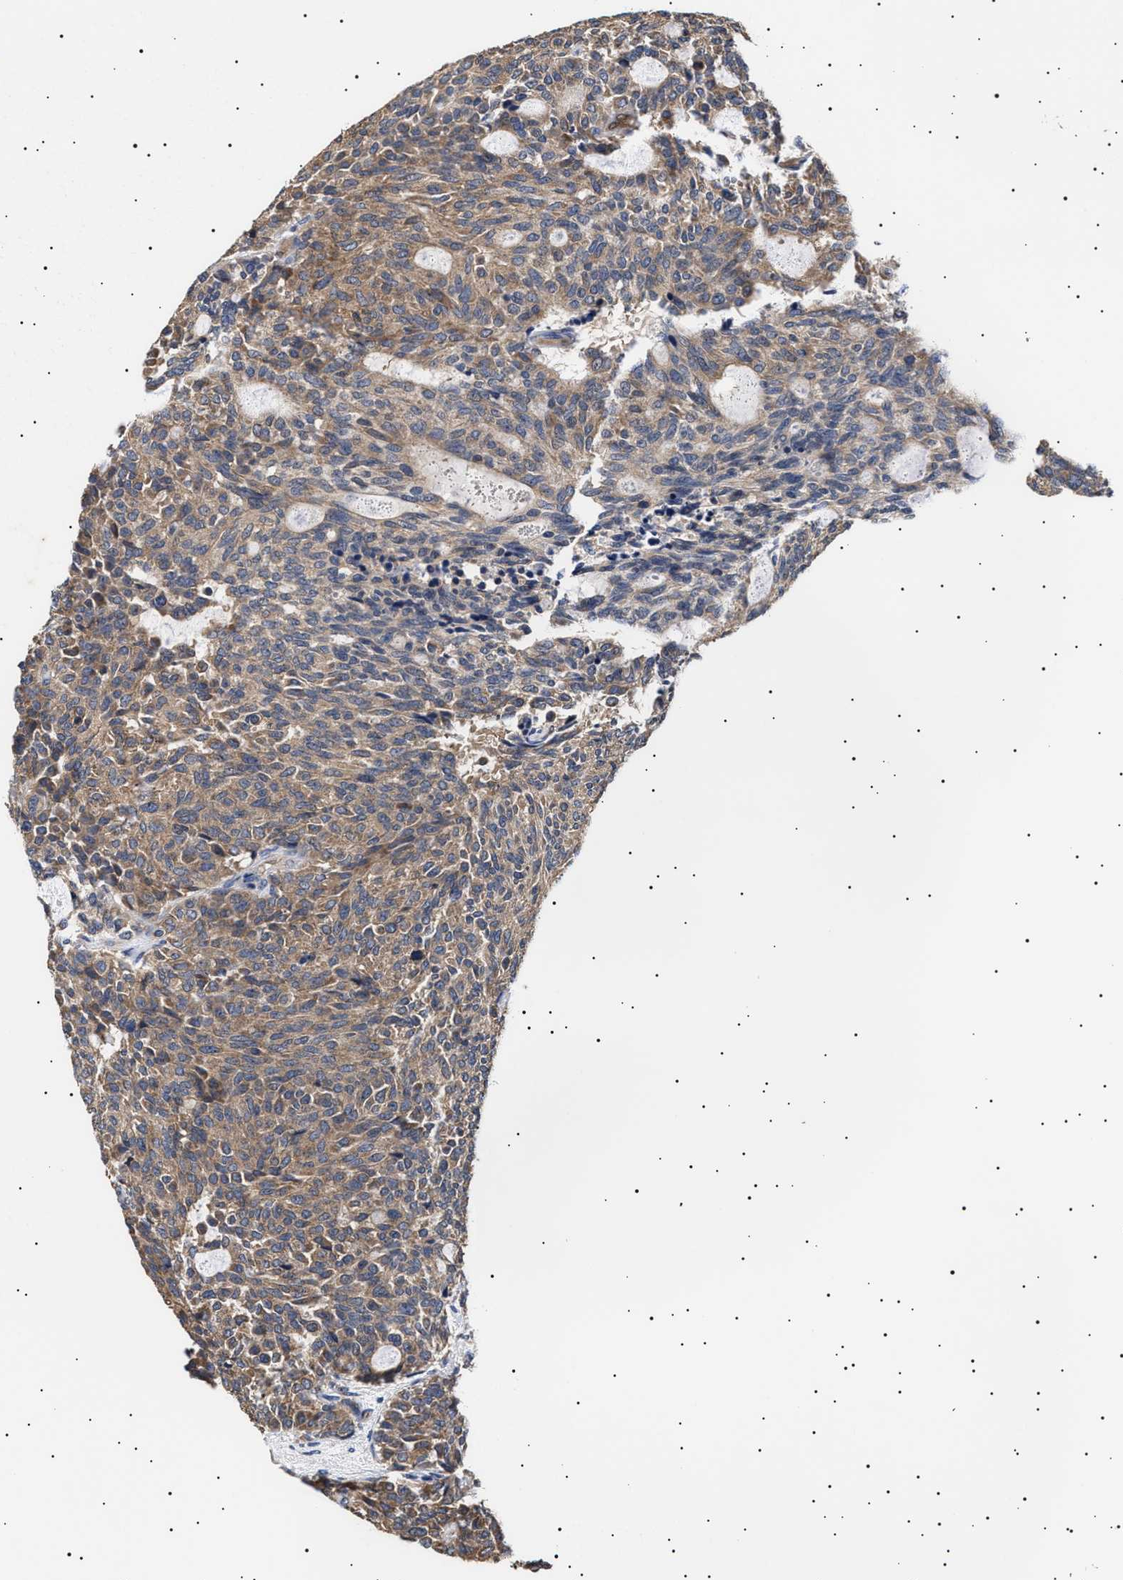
{"staining": {"intensity": "weak", "quantity": ">75%", "location": "cytoplasmic/membranous"}, "tissue": "carcinoid", "cell_type": "Tumor cells", "image_type": "cancer", "snomed": [{"axis": "morphology", "description": "Carcinoid, malignant, NOS"}, {"axis": "topography", "description": "Pancreas"}], "caption": "Human carcinoid stained with a protein marker exhibits weak staining in tumor cells.", "gene": "KRBA1", "patient": {"sex": "female", "age": 54}}